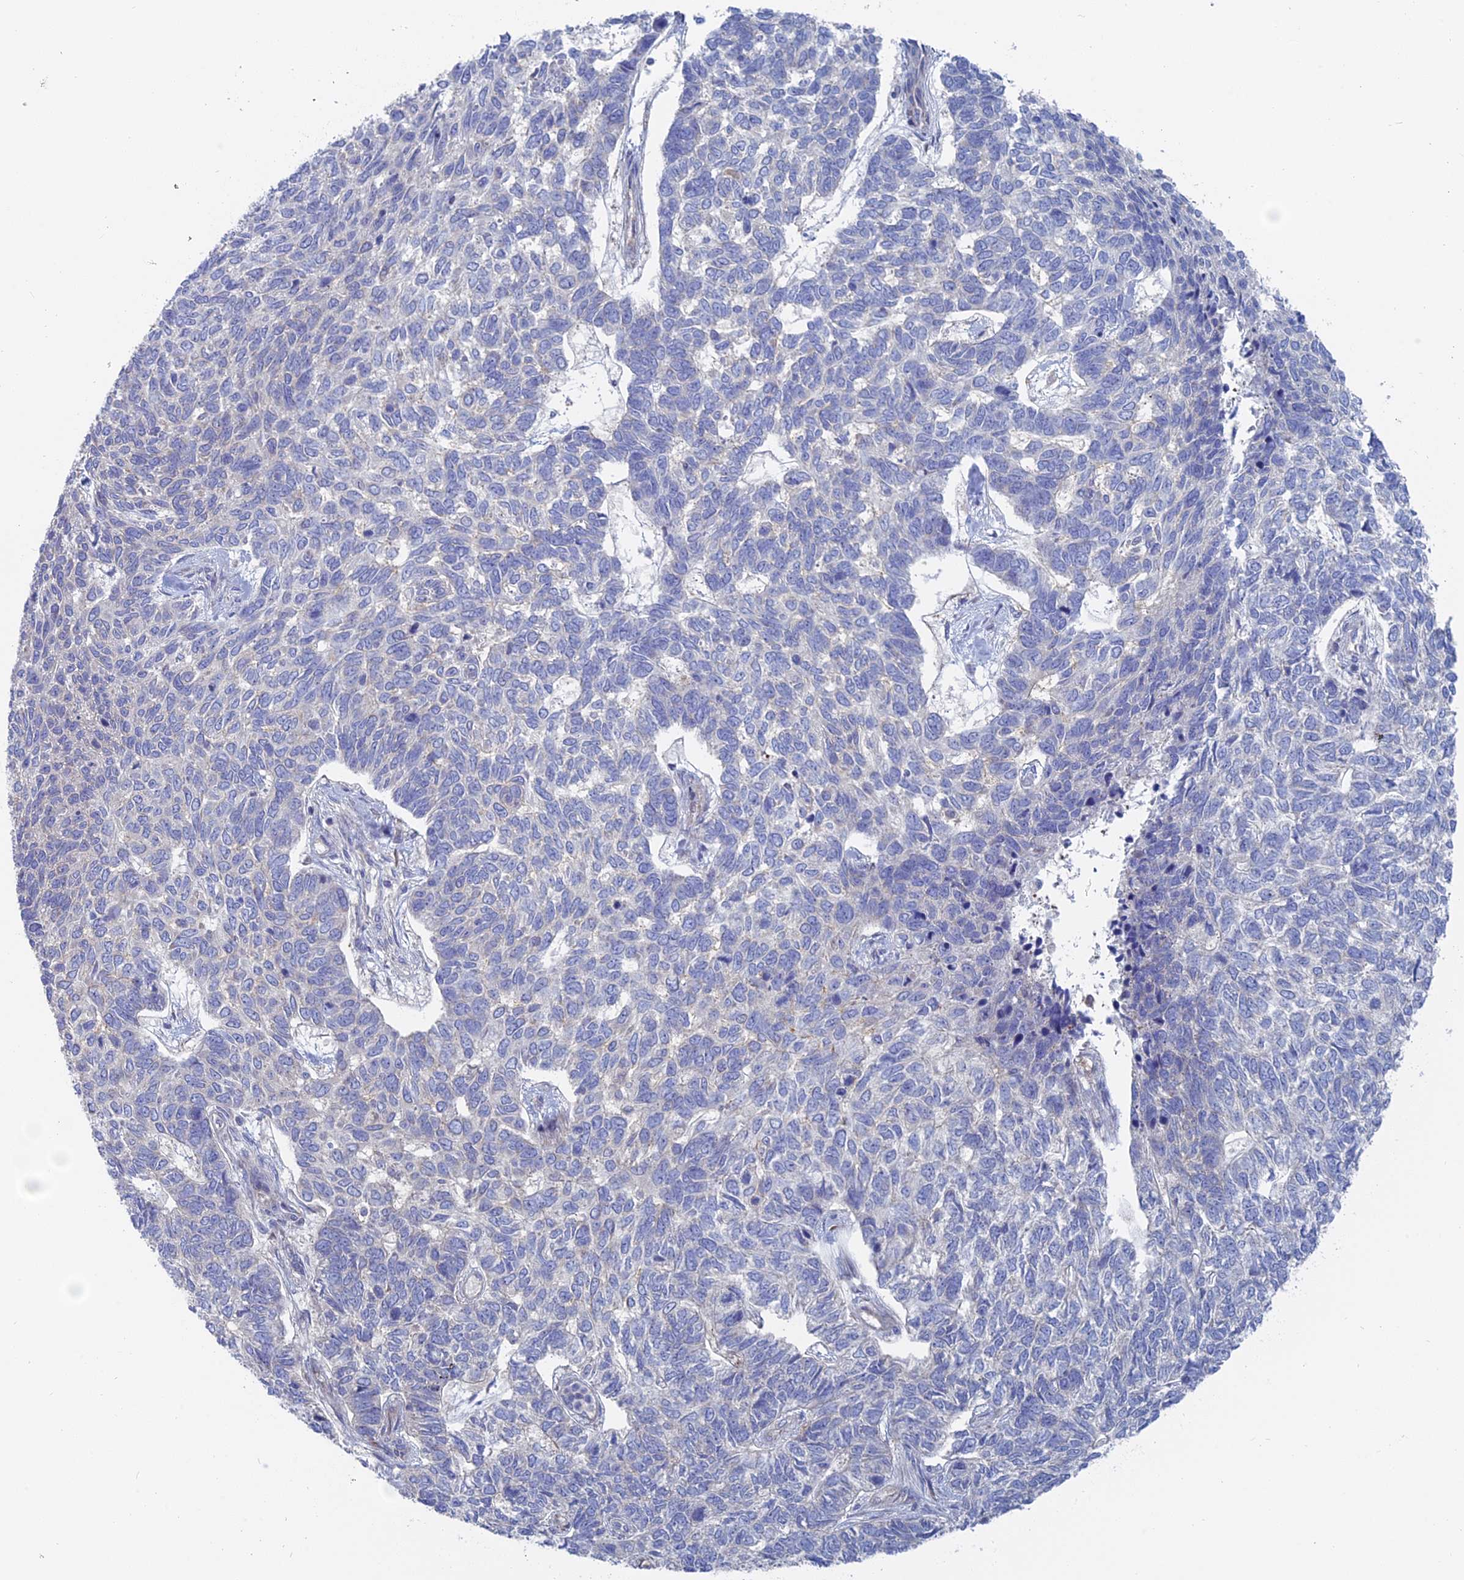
{"staining": {"intensity": "negative", "quantity": "none", "location": "none"}, "tissue": "skin cancer", "cell_type": "Tumor cells", "image_type": "cancer", "snomed": [{"axis": "morphology", "description": "Basal cell carcinoma"}, {"axis": "topography", "description": "Skin"}], "caption": "Basal cell carcinoma (skin) stained for a protein using IHC shows no positivity tumor cells.", "gene": "TBC1D30", "patient": {"sex": "female", "age": 65}}